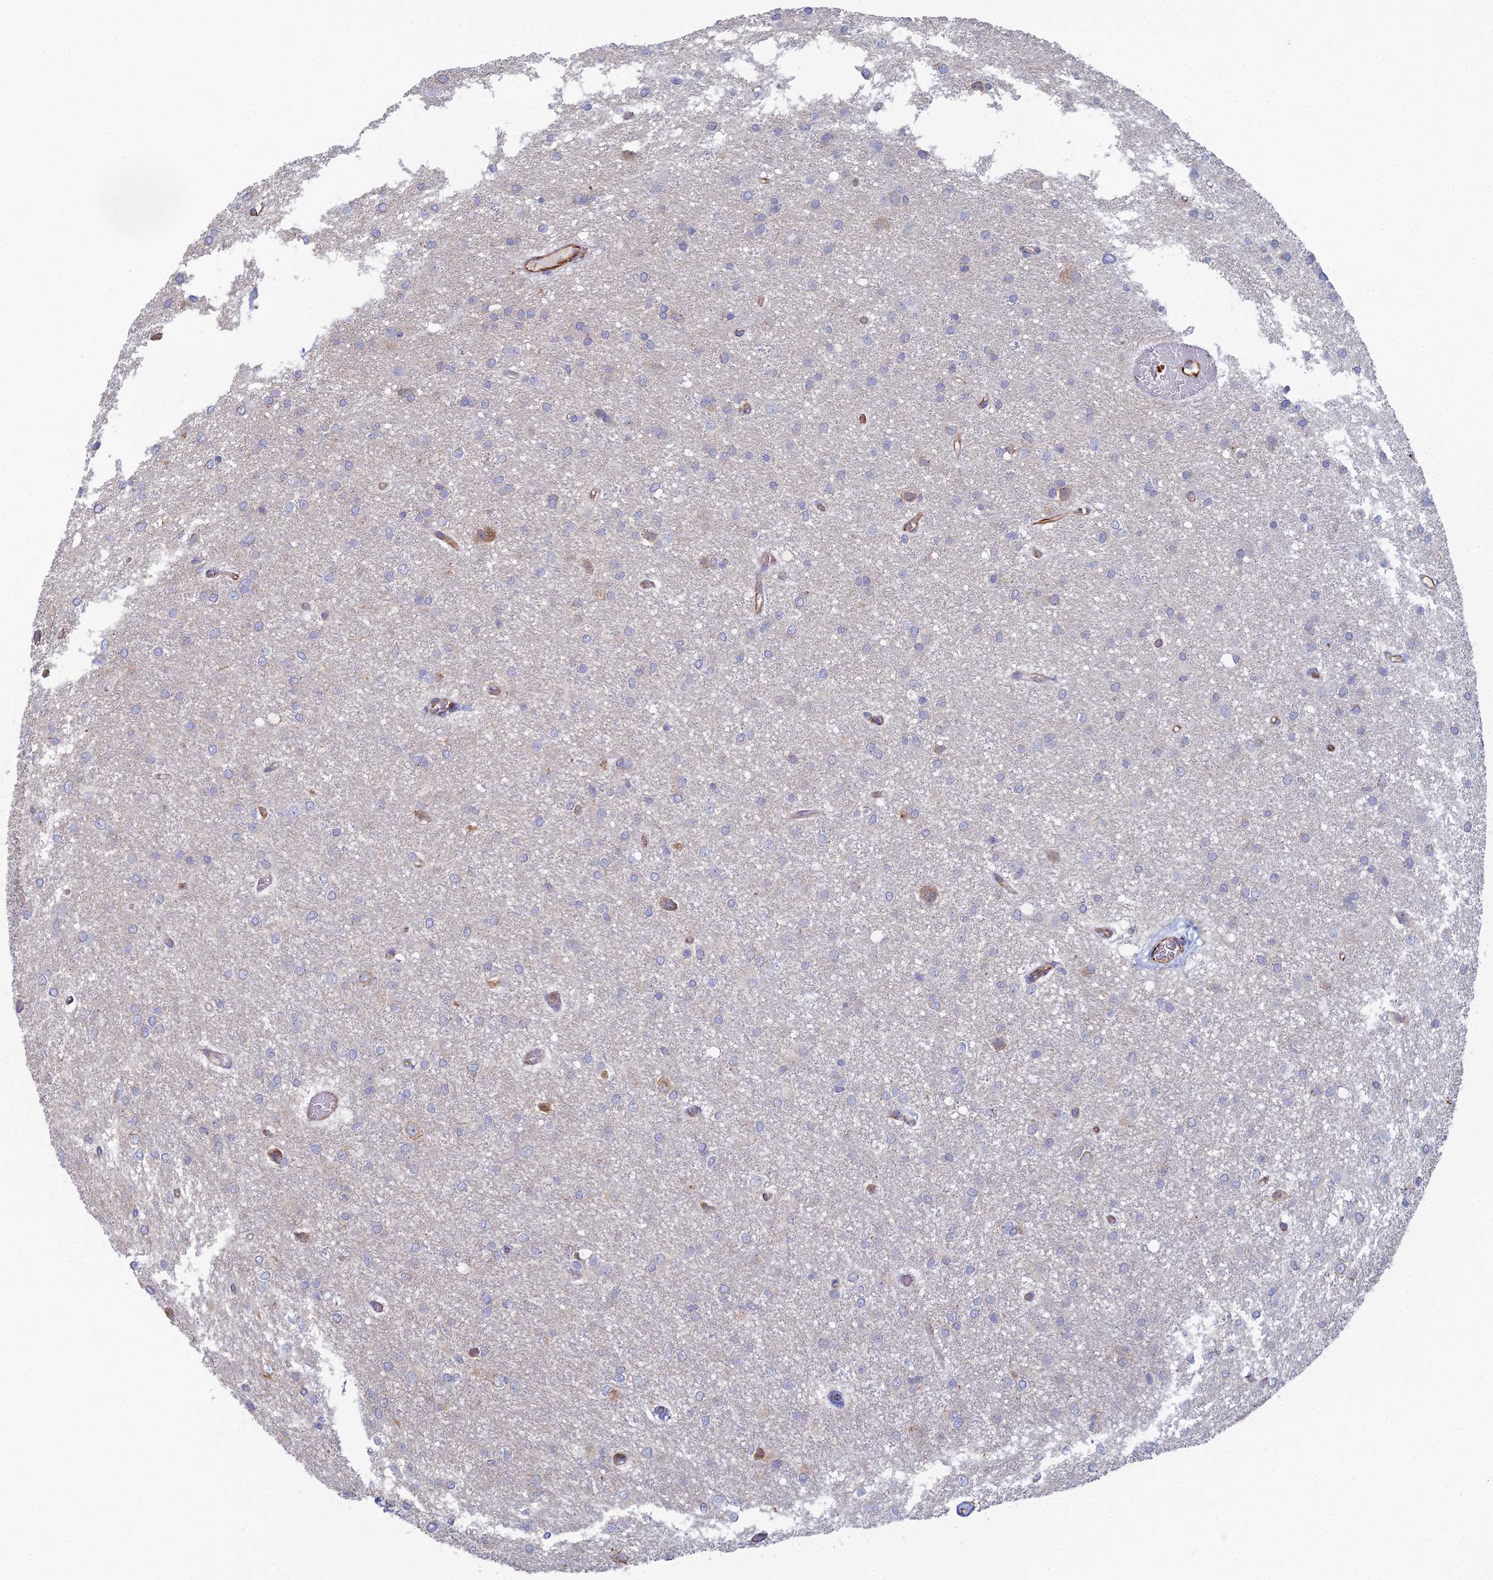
{"staining": {"intensity": "negative", "quantity": "none", "location": "none"}, "tissue": "glioma", "cell_type": "Tumor cells", "image_type": "cancer", "snomed": [{"axis": "morphology", "description": "Glioma, malignant, High grade"}, {"axis": "topography", "description": "Brain"}], "caption": "High power microscopy histopathology image of an IHC micrograph of glioma, revealing no significant positivity in tumor cells. (Immunohistochemistry (ihc), brightfield microscopy, high magnification).", "gene": "CLVS2", "patient": {"sex": "female", "age": 50}}